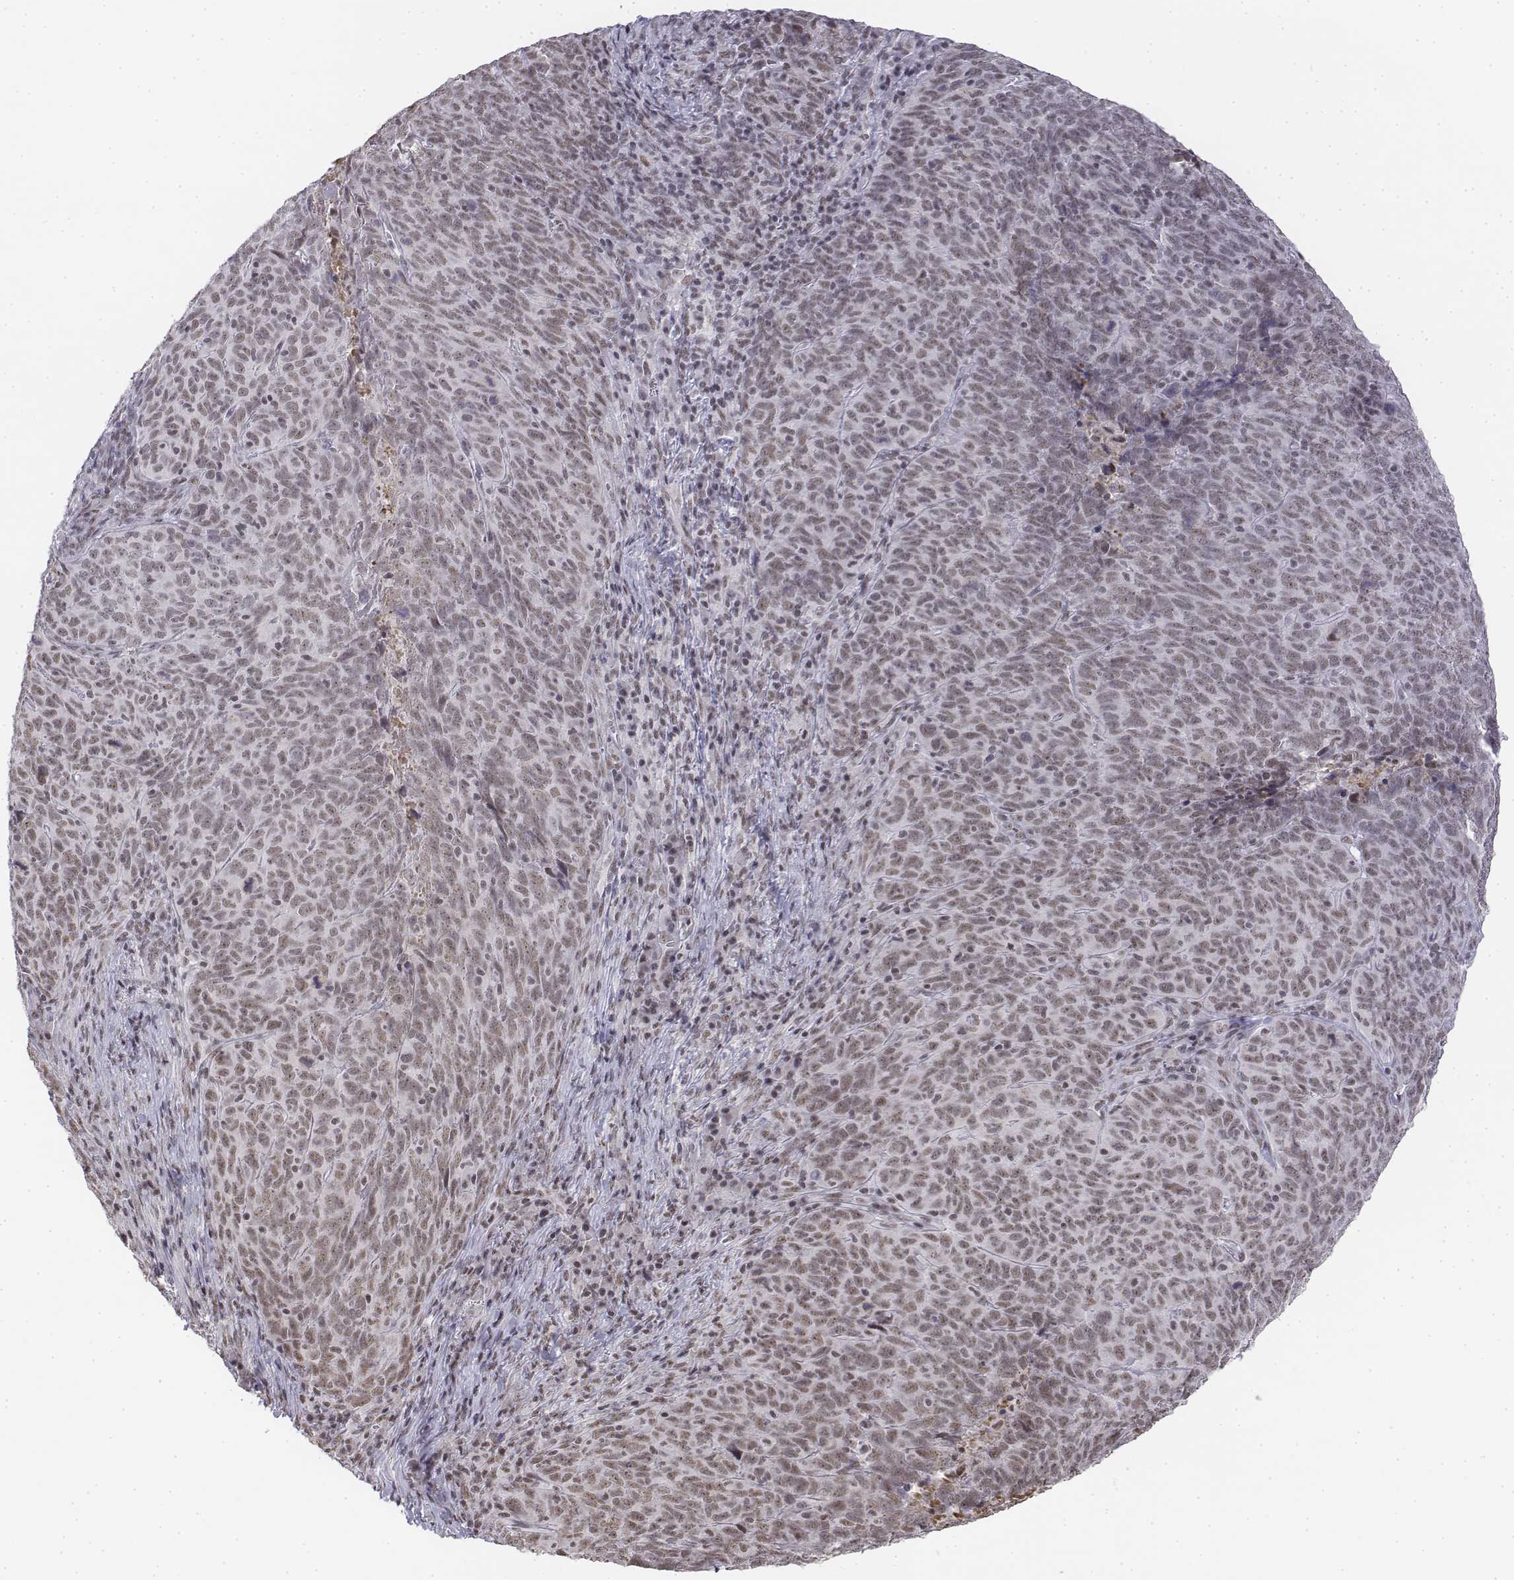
{"staining": {"intensity": "weak", "quantity": ">75%", "location": "nuclear"}, "tissue": "skin cancer", "cell_type": "Tumor cells", "image_type": "cancer", "snomed": [{"axis": "morphology", "description": "Squamous cell carcinoma, NOS"}, {"axis": "topography", "description": "Skin"}, {"axis": "topography", "description": "Anal"}], "caption": "A brown stain labels weak nuclear staining of a protein in human squamous cell carcinoma (skin) tumor cells. The staining was performed using DAB (3,3'-diaminobenzidine), with brown indicating positive protein expression. Nuclei are stained blue with hematoxylin.", "gene": "SETD1A", "patient": {"sex": "female", "age": 51}}